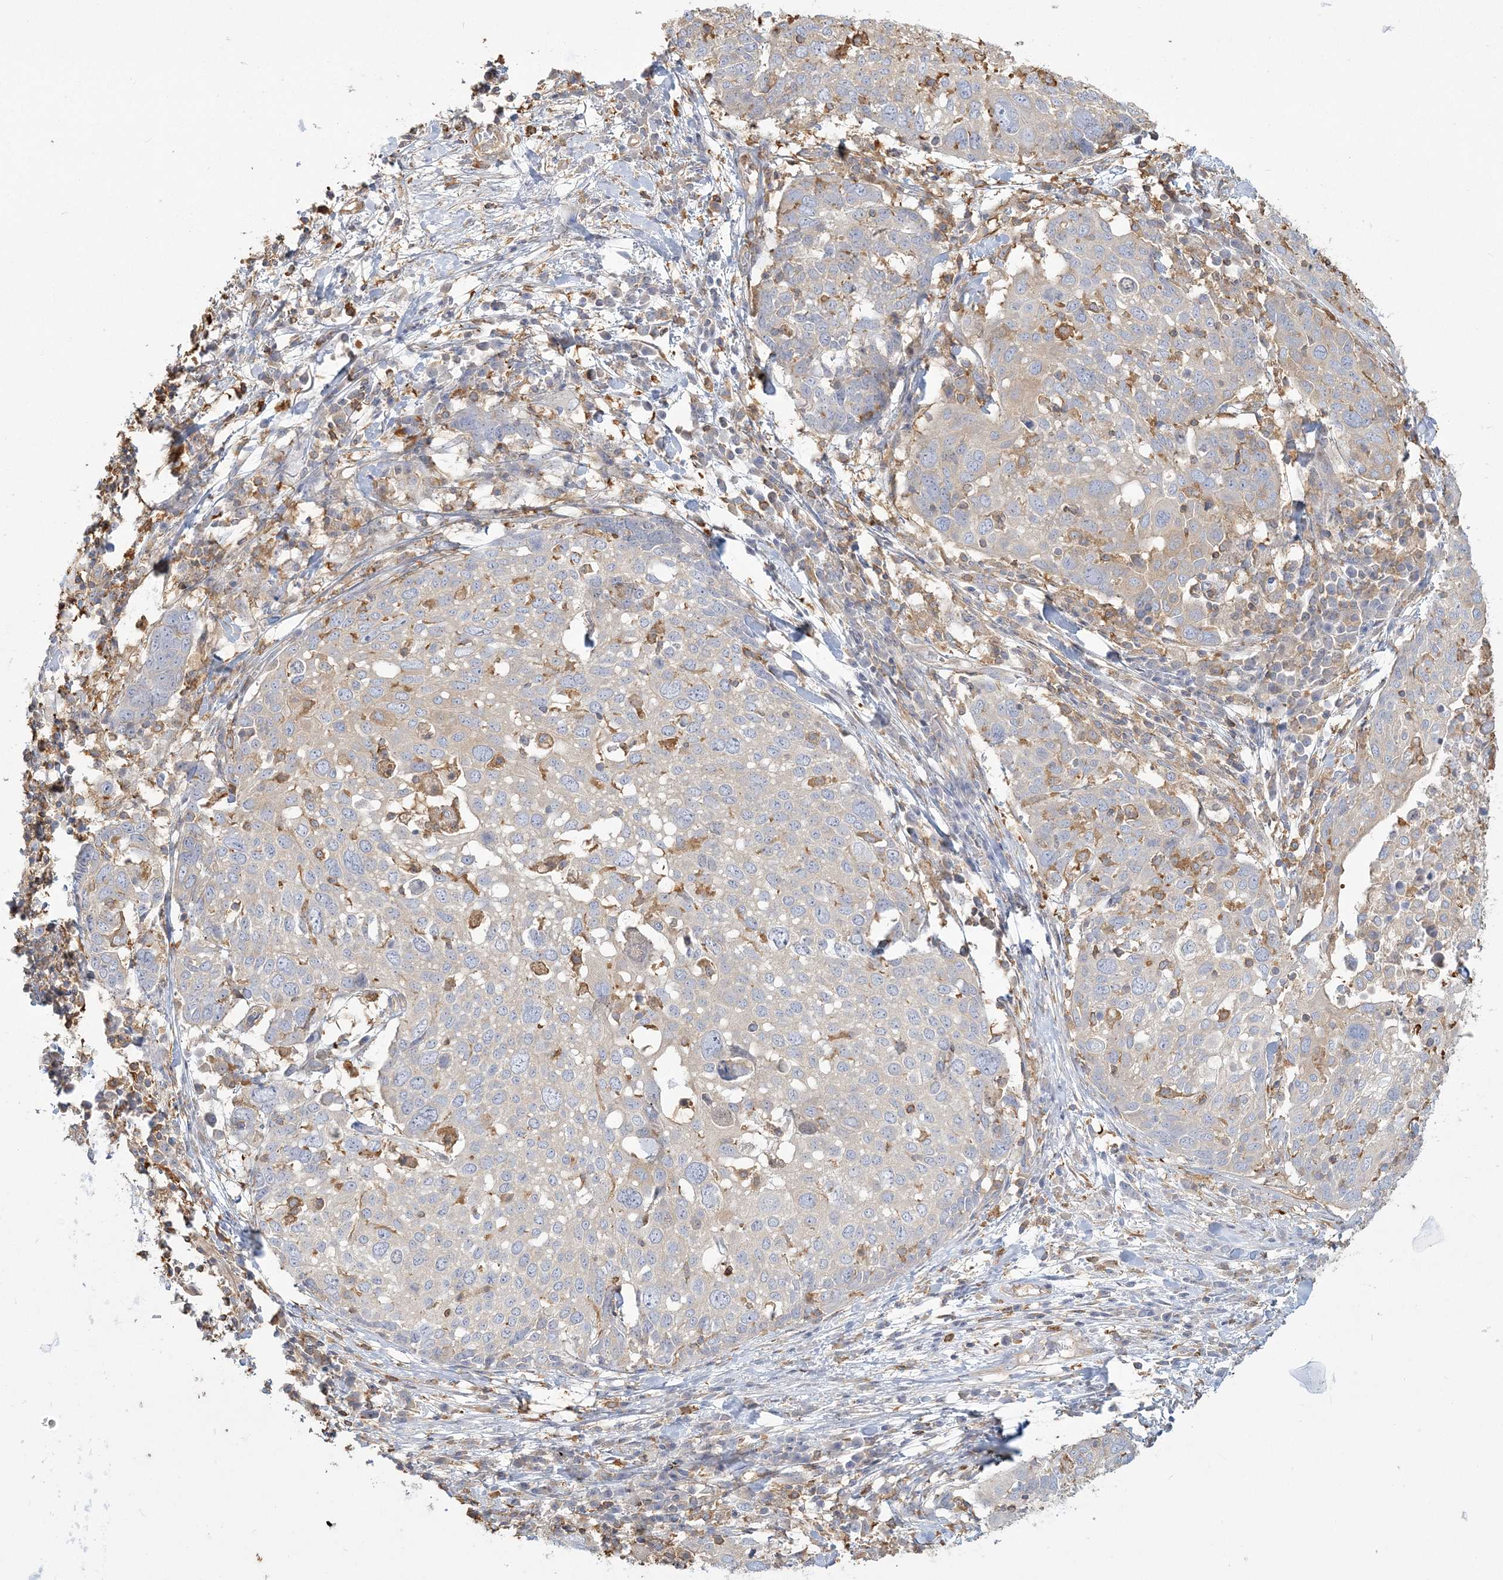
{"staining": {"intensity": "negative", "quantity": "none", "location": "none"}, "tissue": "lung cancer", "cell_type": "Tumor cells", "image_type": "cancer", "snomed": [{"axis": "morphology", "description": "Squamous cell carcinoma, NOS"}, {"axis": "topography", "description": "Lung"}], "caption": "Tumor cells show no significant protein positivity in lung cancer (squamous cell carcinoma). (DAB IHC with hematoxylin counter stain).", "gene": "ANKS1A", "patient": {"sex": "male", "age": 65}}